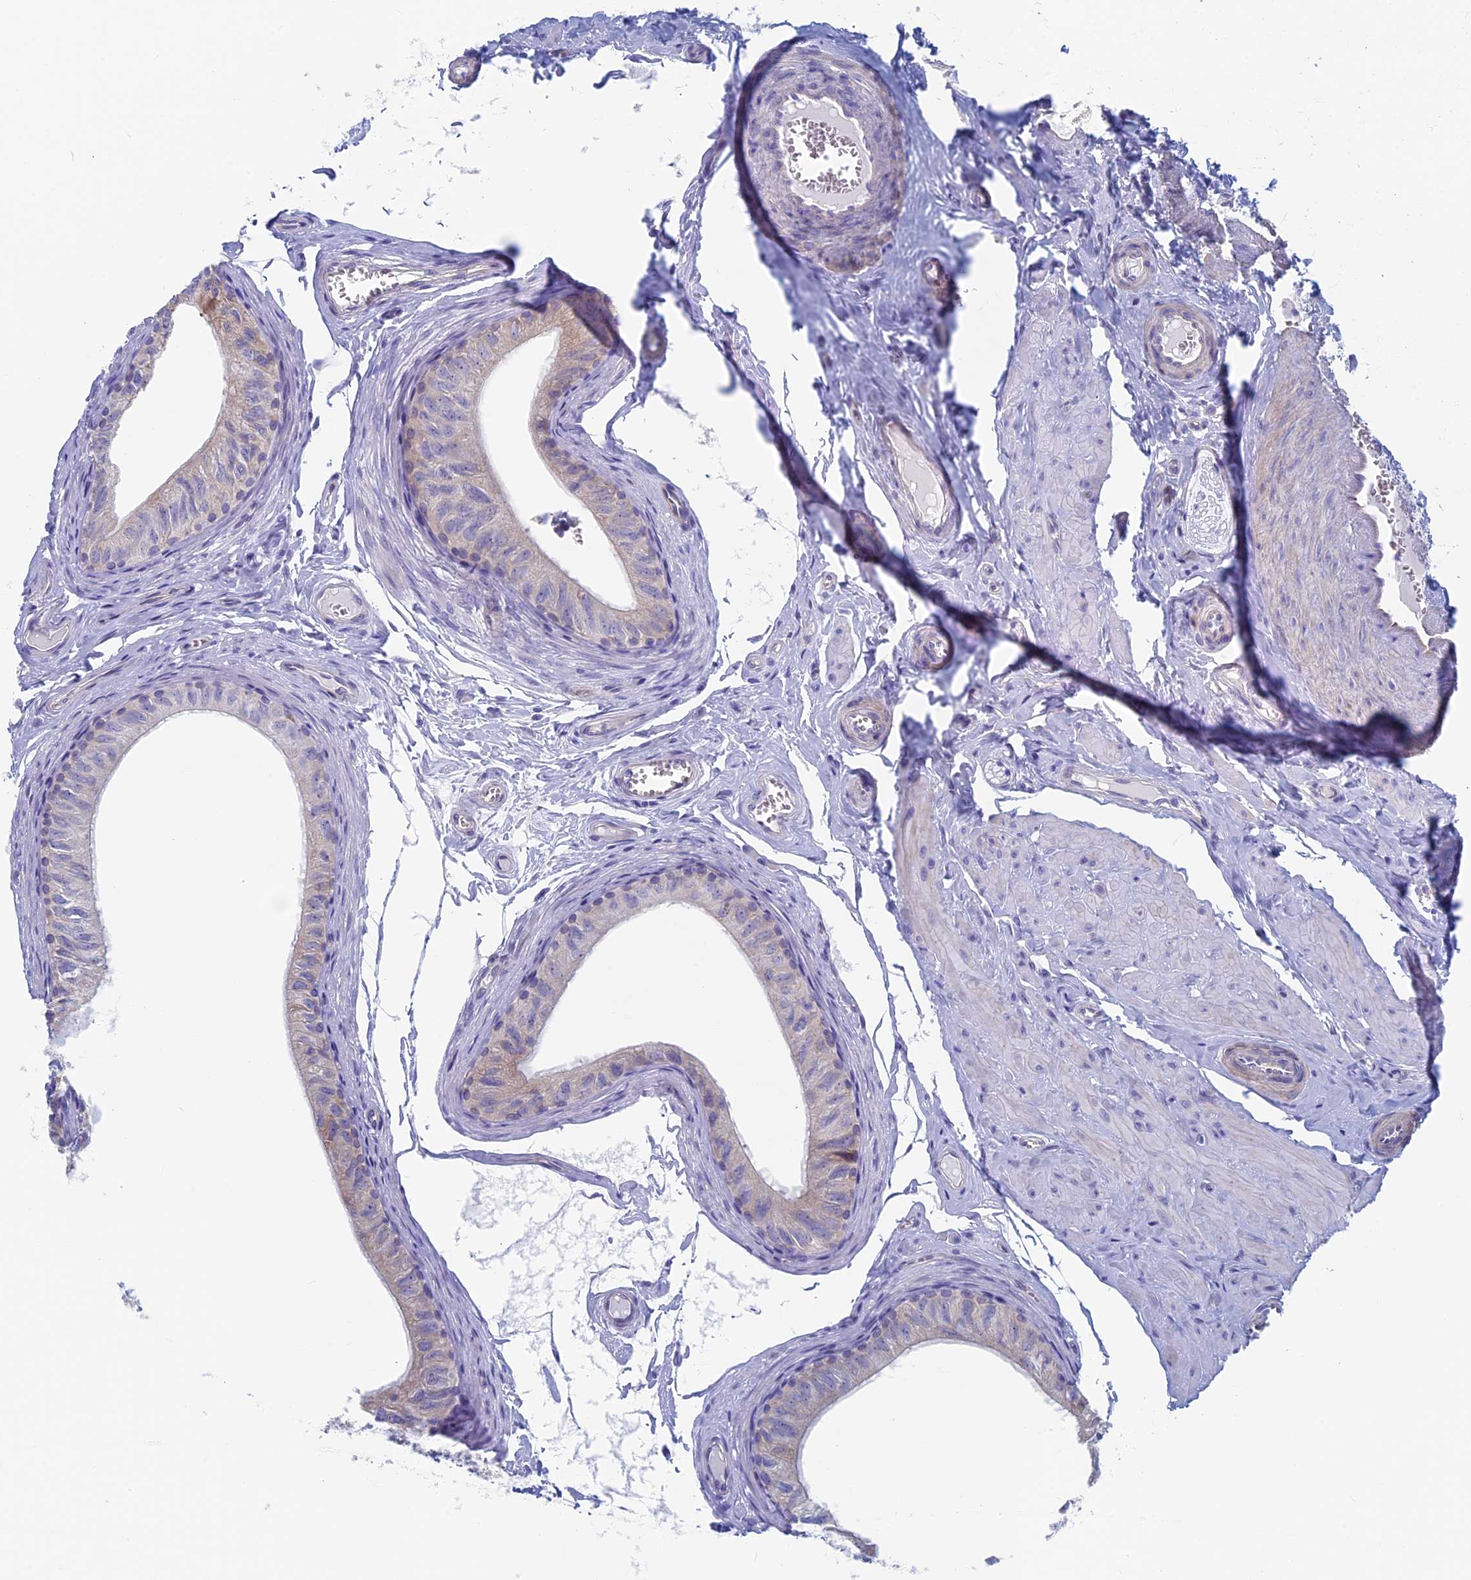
{"staining": {"intensity": "weak", "quantity": "<25%", "location": "cytoplasmic/membranous"}, "tissue": "epididymis", "cell_type": "Glandular cells", "image_type": "normal", "snomed": [{"axis": "morphology", "description": "Normal tissue, NOS"}, {"axis": "topography", "description": "Epididymis"}], "caption": "Micrograph shows no significant protein staining in glandular cells of unremarkable epididymis.", "gene": "MAGEB6", "patient": {"sex": "male", "age": 42}}